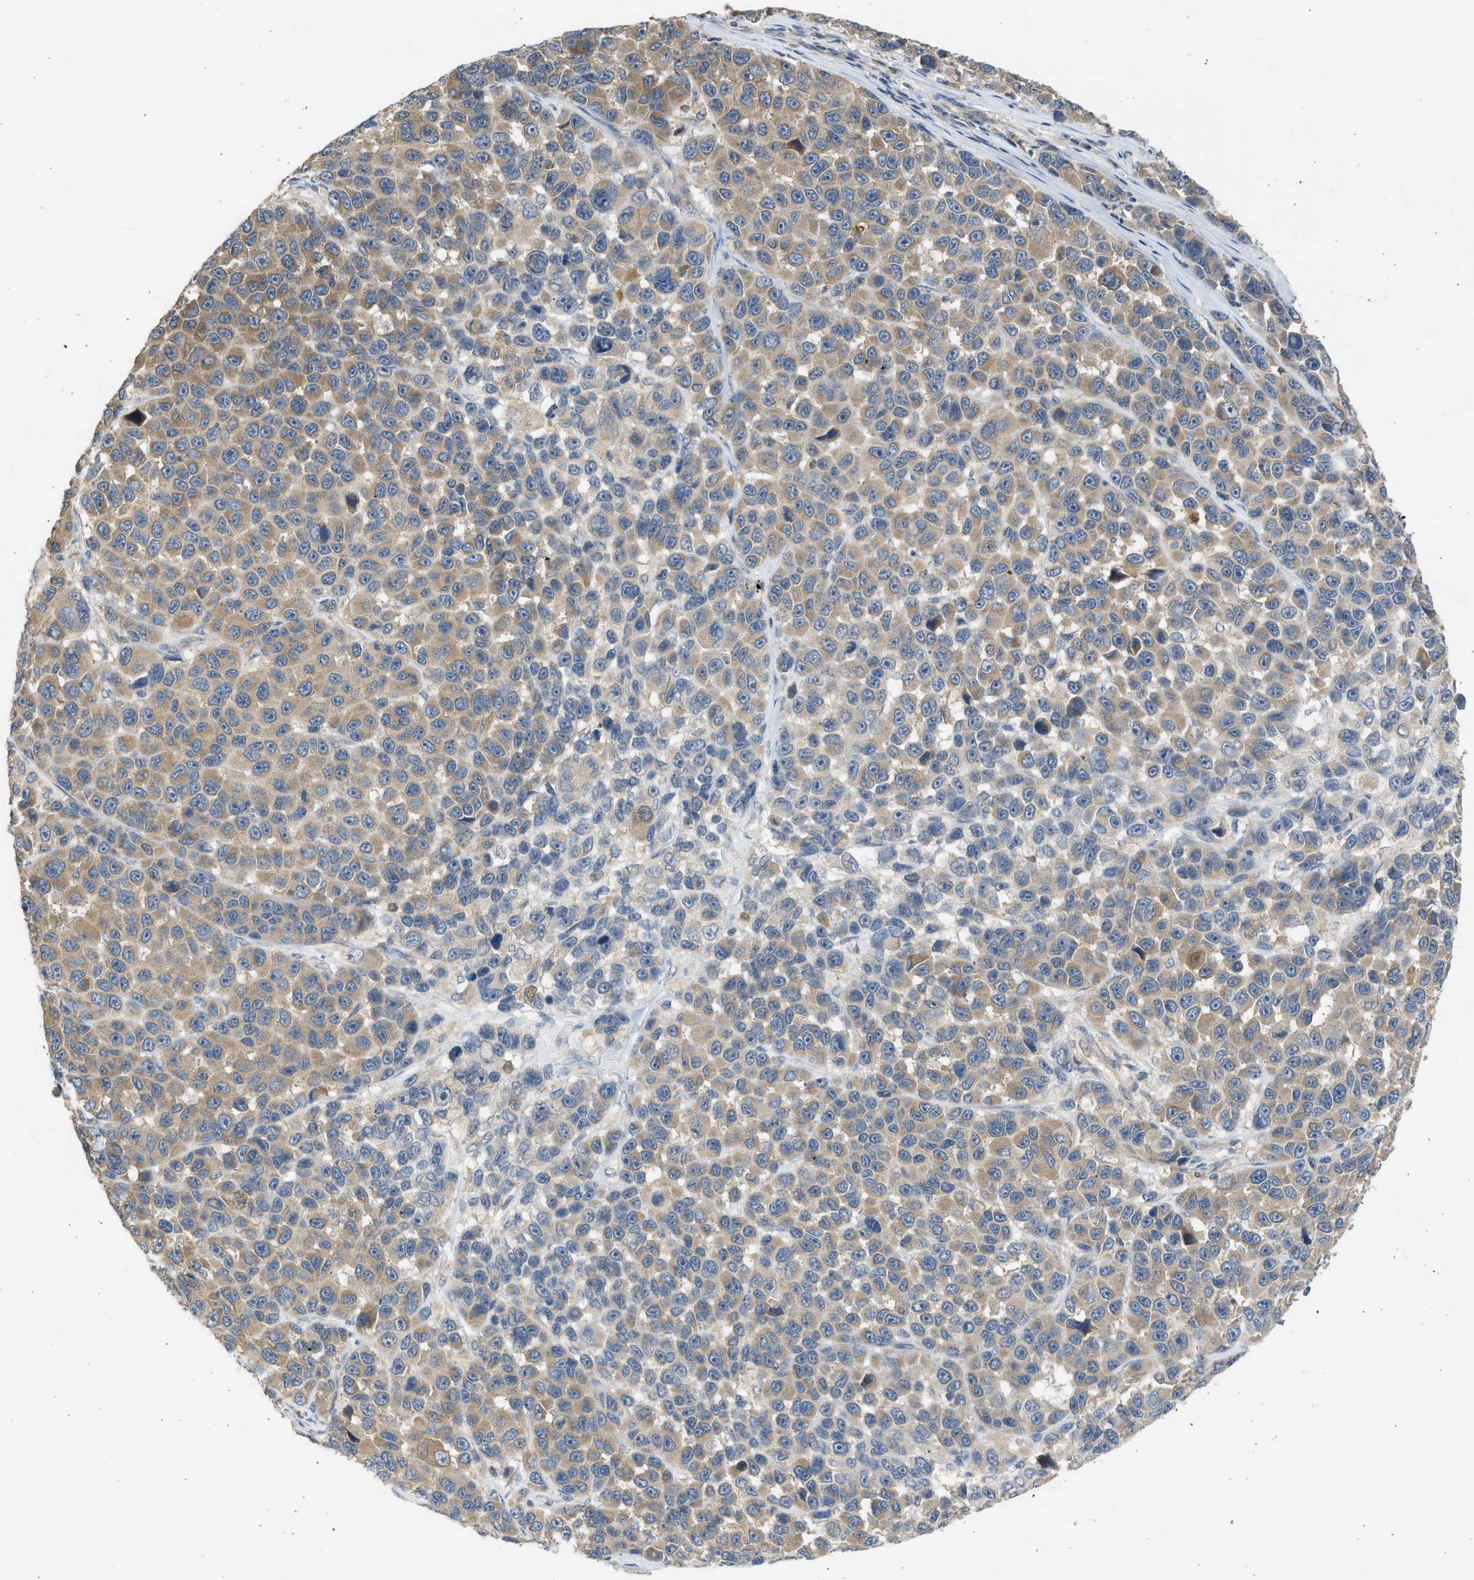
{"staining": {"intensity": "weak", "quantity": ">75%", "location": "cytoplasmic/membranous"}, "tissue": "melanoma", "cell_type": "Tumor cells", "image_type": "cancer", "snomed": [{"axis": "morphology", "description": "Malignant melanoma, NOS"}, {"axis": "topography", "description": "Skin"}], "caption": "There is low levels of weak cytoplasmic/membranous positivity in tumor cells of malignant melanoma, as demonstrated by immunohistochemical staining (brown color).", "gene": "CYP1A1", "patient": {"sex": "male", "age": 53}}